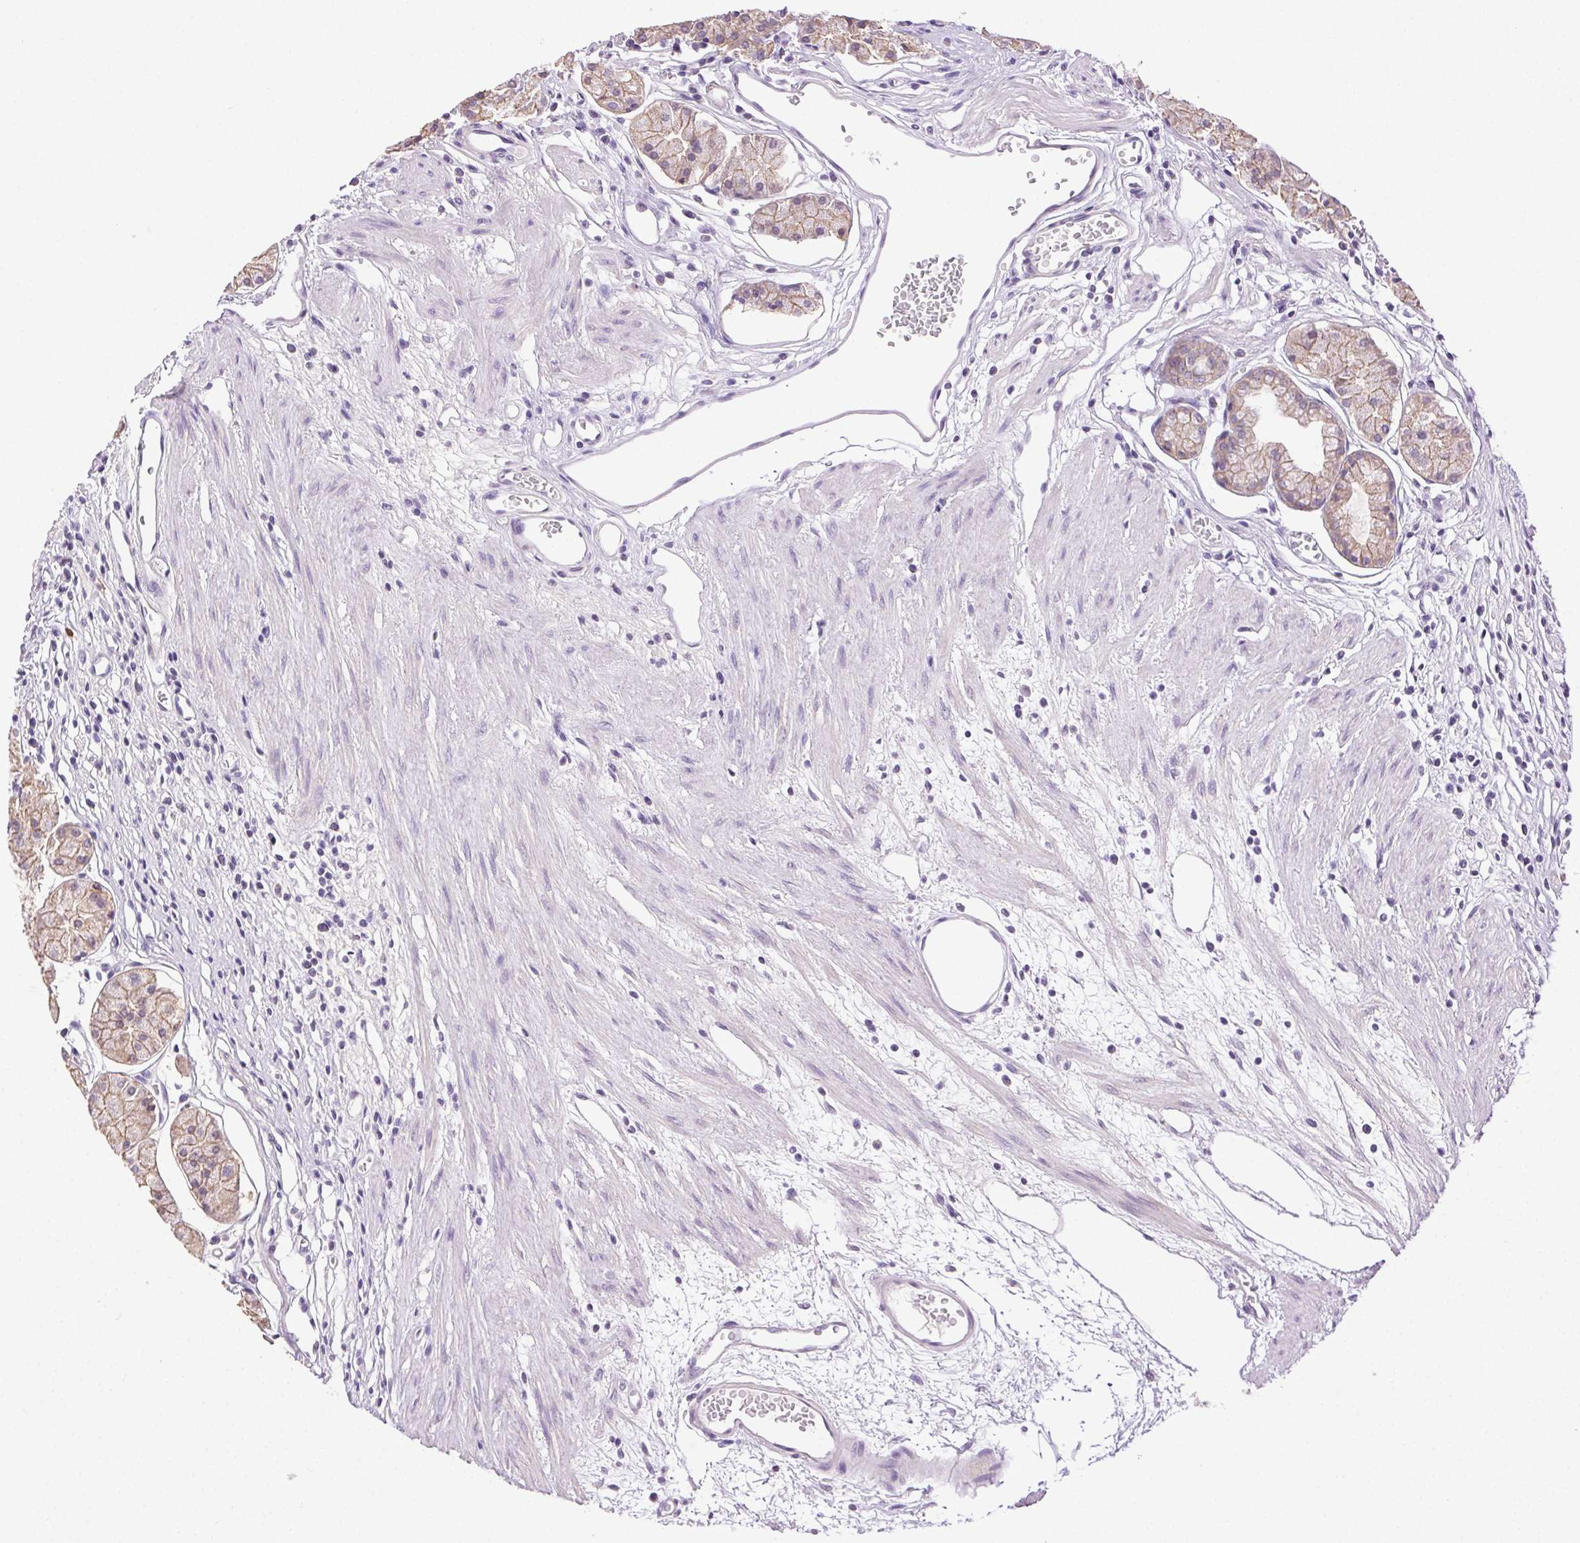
{"staining": {"intensity": "moderate", "quantity": "25%-75%", "location": "cytoplasmic/membranous"}, "tissue": "stomach", "cell_type": "Glandular cells", "image_type": "normal", "snomed": [{"axis": "morphology", "description": "Normal tissue, NOS"}, {"axis": "topography", "description": "Stomach"}], "caption": "Normal stomach reveals moderate cytoplasmic/membranous expression in about 25%-75% of glandular cells.", "gene": "CLDN10", "patient": {"sex": "male", "age": 55}}